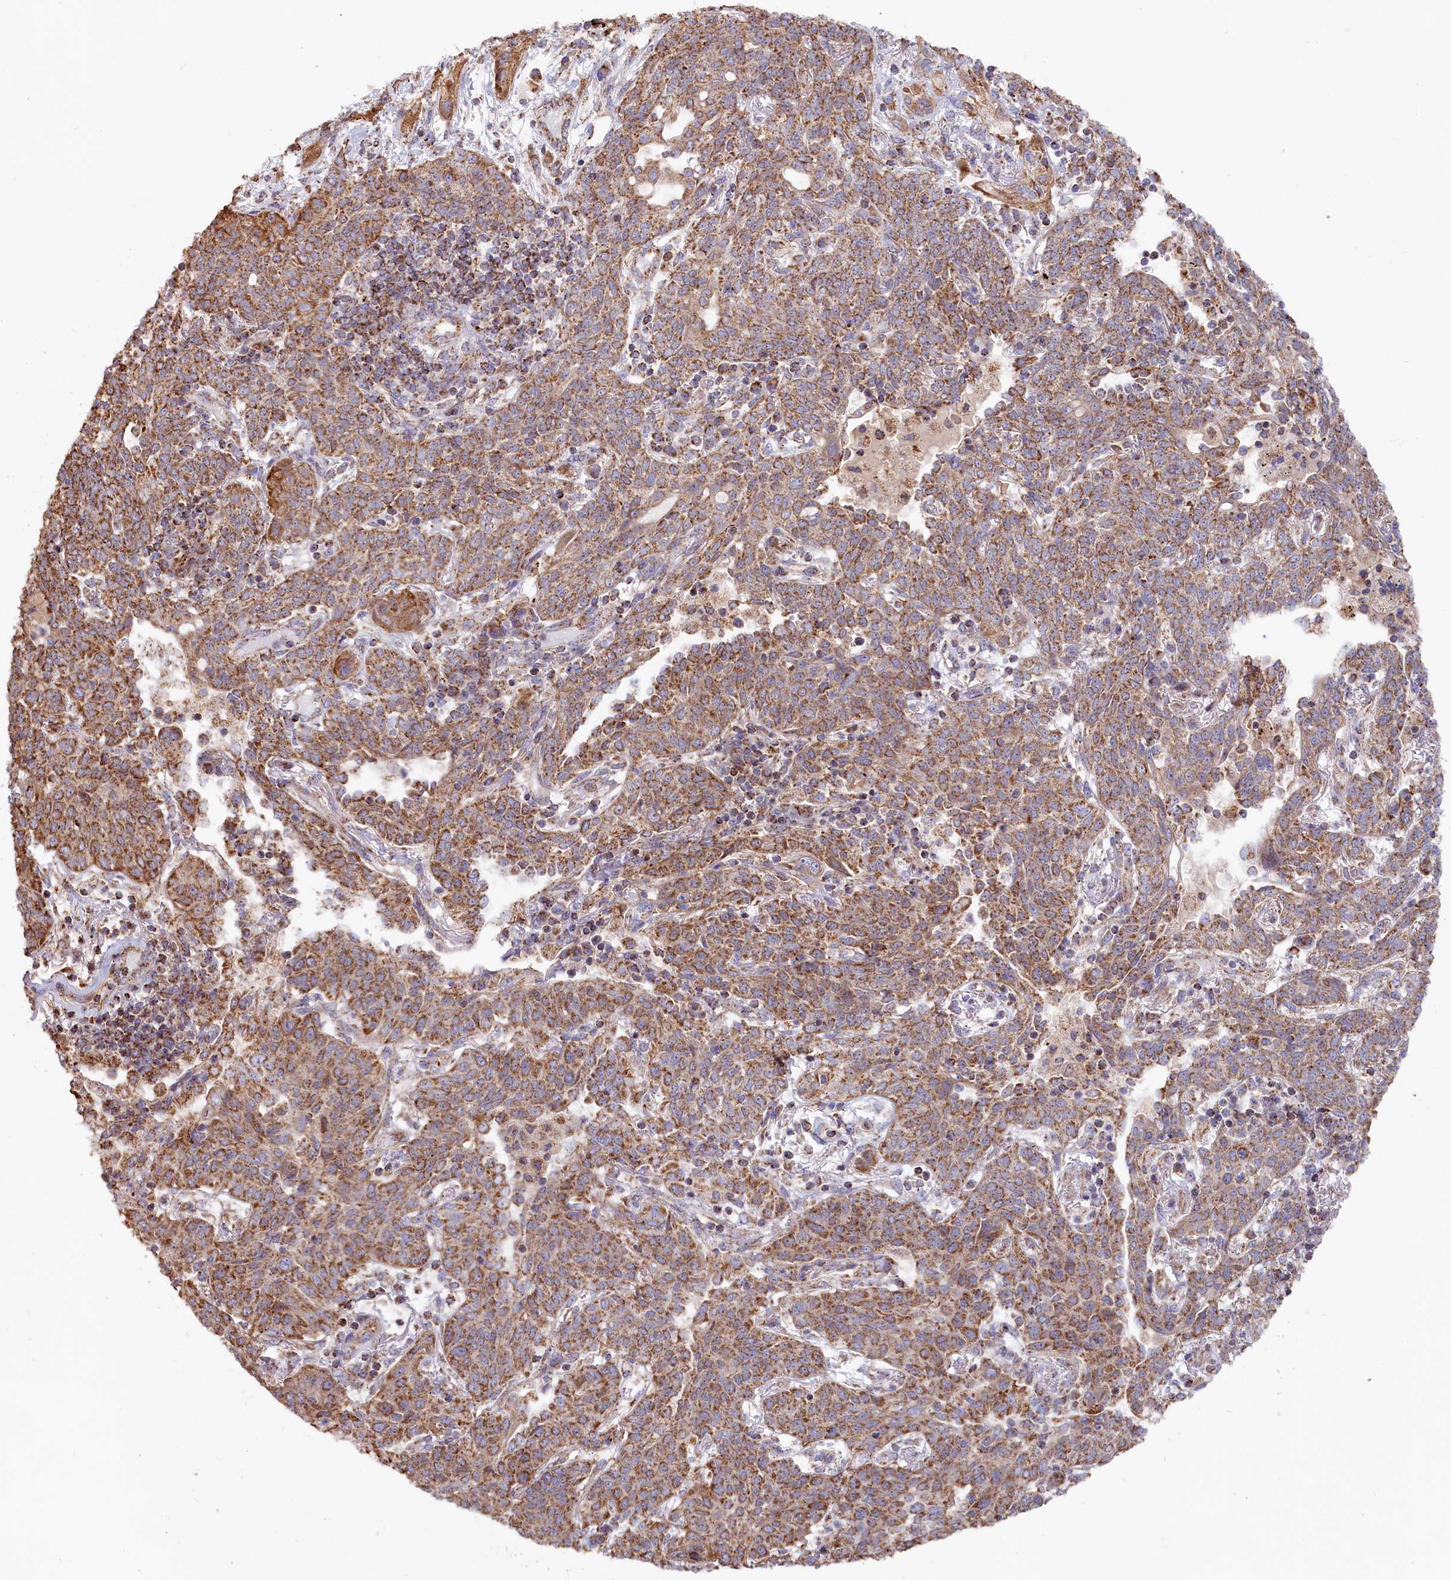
{"staining": {"intensity": "moderate", "quantity": ">75%", "location": "cytoplasmic/membranous"}, "tissue": "lung cancer", "cell_type": "Tumor cells", "image_type": "cancer", "snomed": [{"axis": "morphology", "description": "Squamous cell carcinoma, NOS"}, {"axis": "topography", "description": "Lung"}], "caption": "A high-resolution micrograph shows immunohistochemistry staining of squamous cell carcinoma (lung), which shows moderate cytoplasmic/membranous expression in about >75% of tumor cells.", "gene": "MACROD1", "patient": {"sex": "female", "age": 70}}